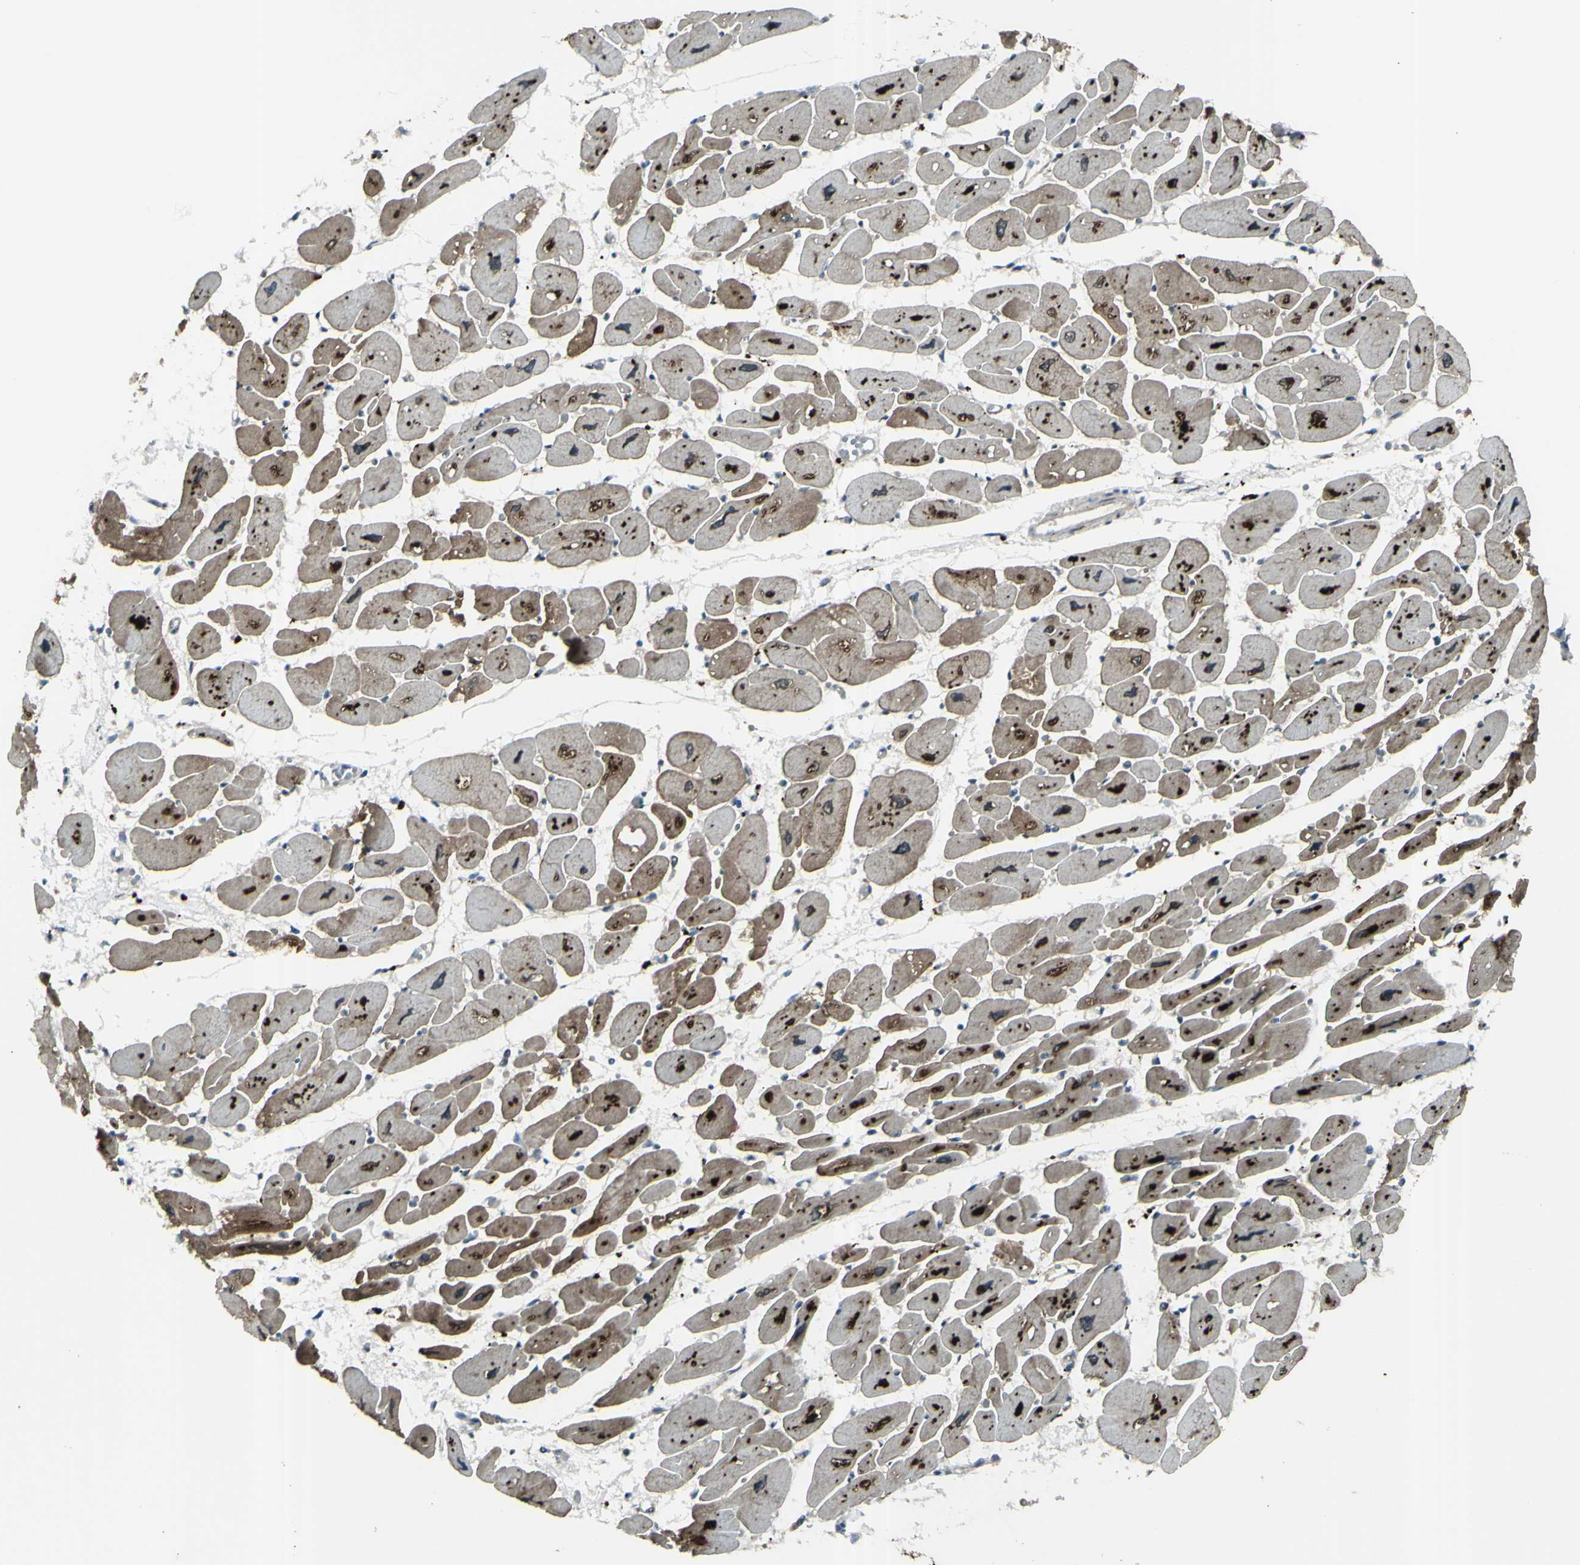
{"staining": {"intensity": "strong", "quantity": ">75%", "location": "cytoplasmic/membranous"}, "tissue": "heart muscle", "cell_type": "Cardiomyocytes", "image_type": "normal", "snomed": [{"axis": "morphology", "description": "Normal tissue, NOS"}, {"axis": "topography", "description": "Heart"}], "caption": "Immunohistochemical staining of normal human heart muscle reveals >75% levels of strong cytoplasmic/membranous protein expression in about >75% of cardiomyocytes. (DAB IHC with brightfield microscopy, high magnification).", "gene": "GNAS", "patient": {"sex": "female", "age": 54}}